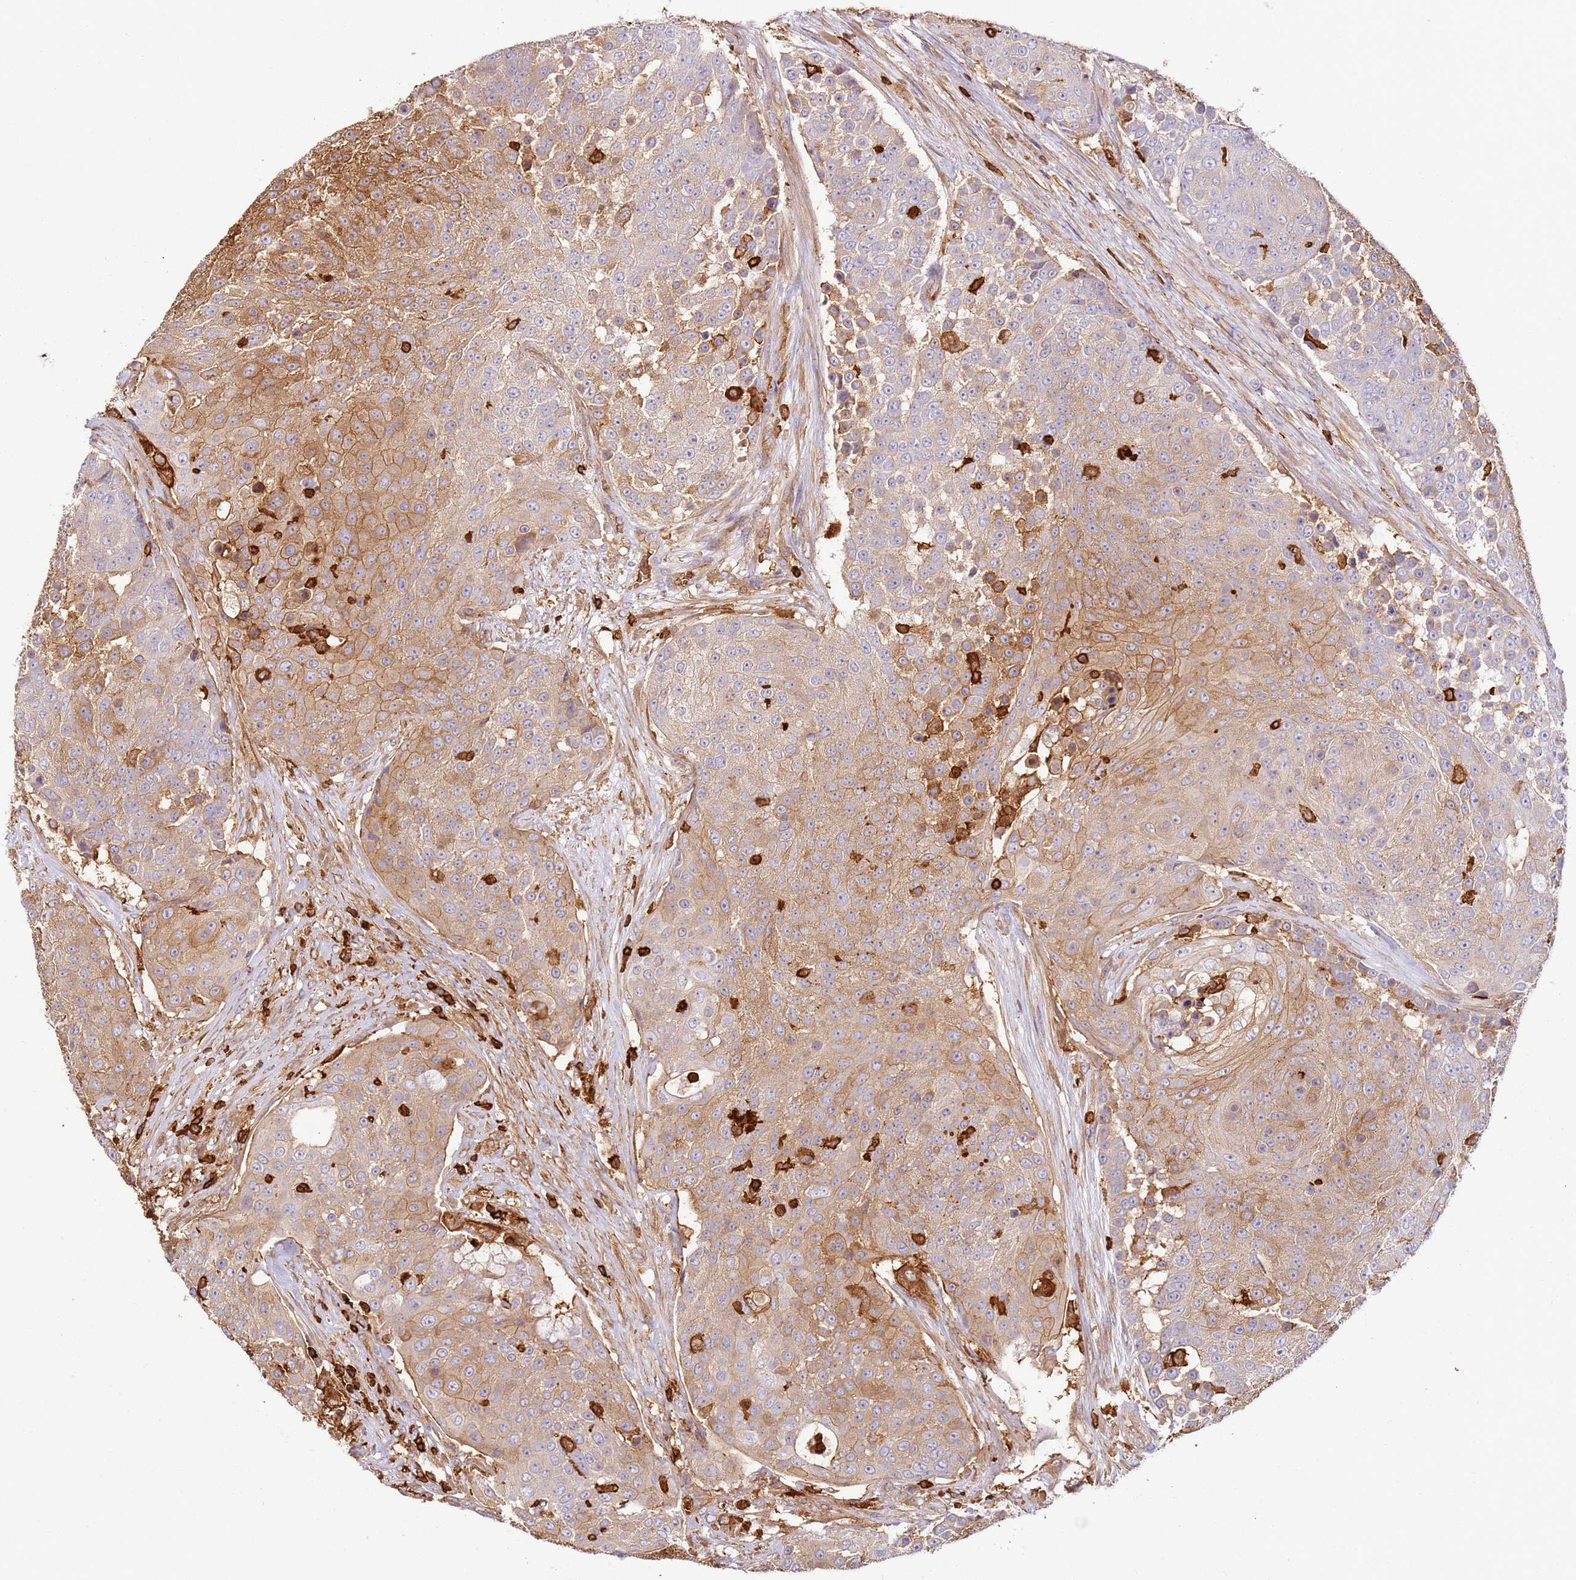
{"staining": {"intensity": "moderate", "quantity": ">75%", "location": "cytoplasmic/membranous"}, "tissue": "urothelial cancer", "cell_type": "Tumor cells", "image_type": "cancer", "snomed": [{"axis": "morphology", "description": "Urothelial carcinoma, High grade"}, {"axis": "topography", "description": "Urinary bladder"}], "caption": "Moderate cytoplasmic/membranous expression is present in about >75% of tumor cells in urothelial carcinoma (high-grade). Using DAB (brown) and hematoxylin (blue) stains, captured at high magnification using brightfield microscopy.", "gene": "OR6P1", "patient": {"sex": "female", "age": 63}}